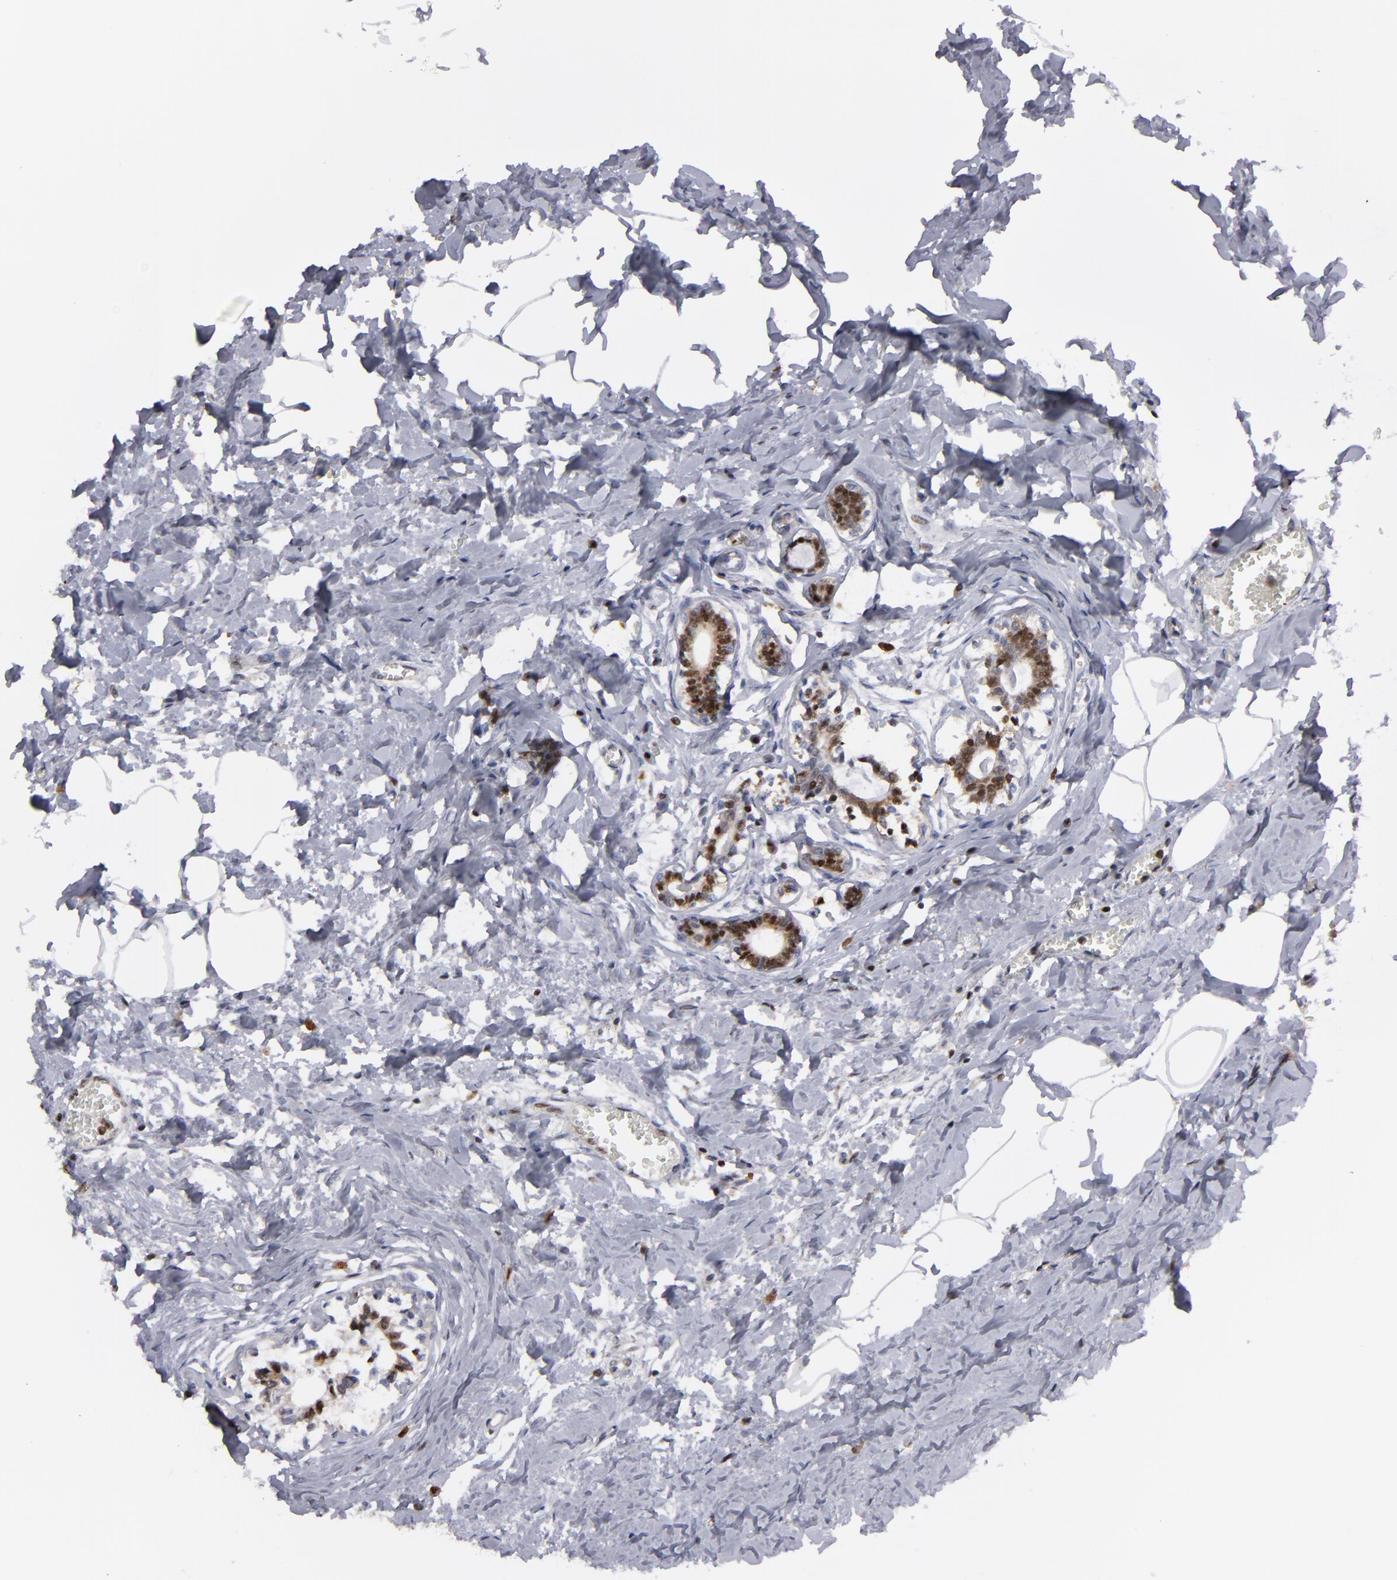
{"staining": {"intensity": "moderate", "quantity": ">75%", "location": "cytoplasmic/membranous,nuclear"}, "tissue": "breast cancer", "cell_type": "Tumor cells", "image_type": "cancer", "snomed": [{"axis": "morphology", "description": "Lobular carcinoma"}, {"axis": "topography", "description": "Breast"}], "caption": "IHC (DAB) staining of human breast cancer (lobular carcinoma) shows moderate cytoplasmic/membranous and nuclear protein expression in approximately >75% of tumor cells.", "gene": "GSR", "patient": {"sex": "female", "age": 51}}